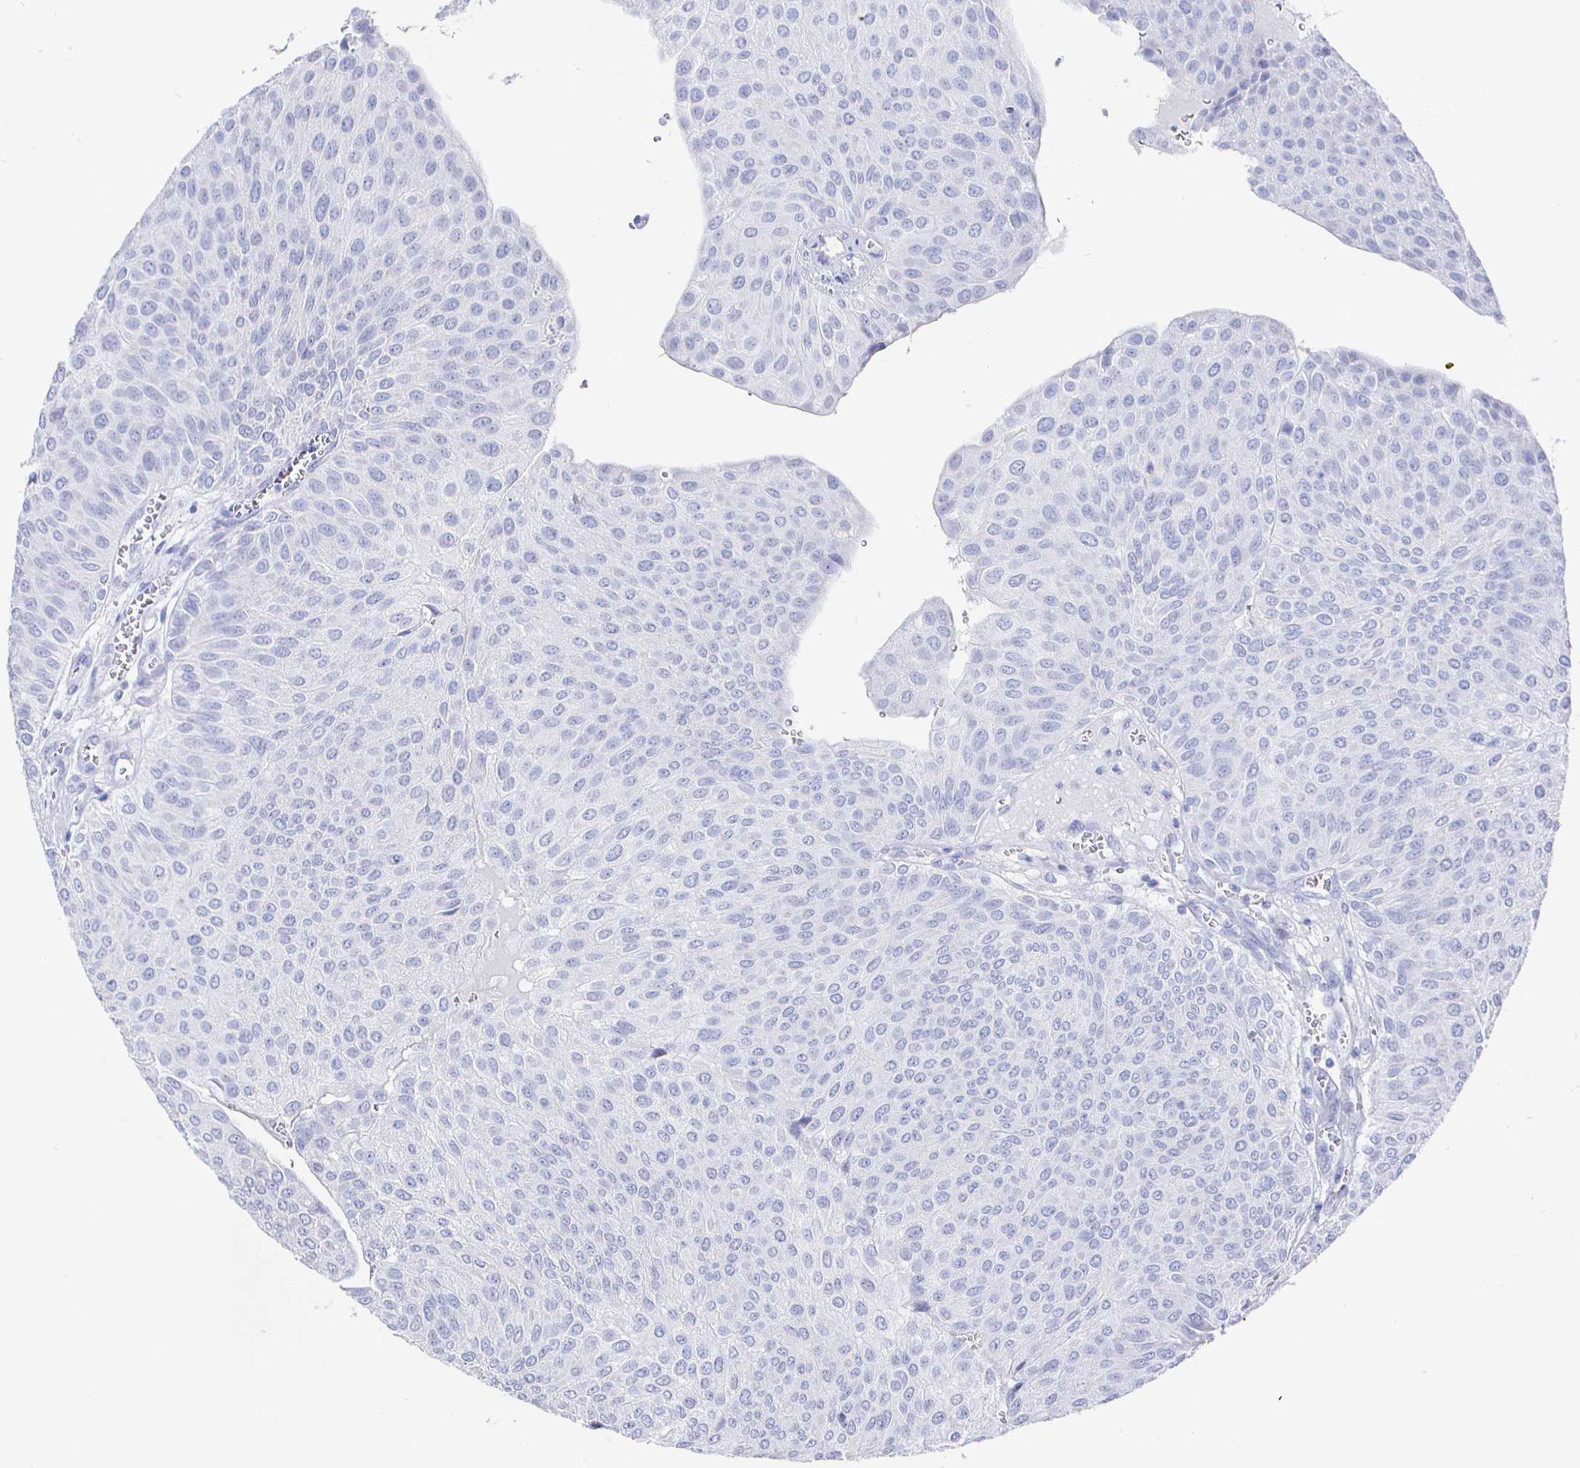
{"staining": {"intensity": "negative", "quantity": "none", "location": "none"}, "tissue": "urothelial cancer", "cell_type": "Tumor cells", "image_type": "cancer", "snomed": [{"axis": "morphology", "description": "Urothelial carcinoma, NOS"}, {"axis": "topography", "description": "Urinary bladder"}], "caption": "This is an IHC image of urothelial cancer. There is no positivity in tumor cells.", "gene": "CLCA1", "patient": {"sex": "male", "age": 67}}